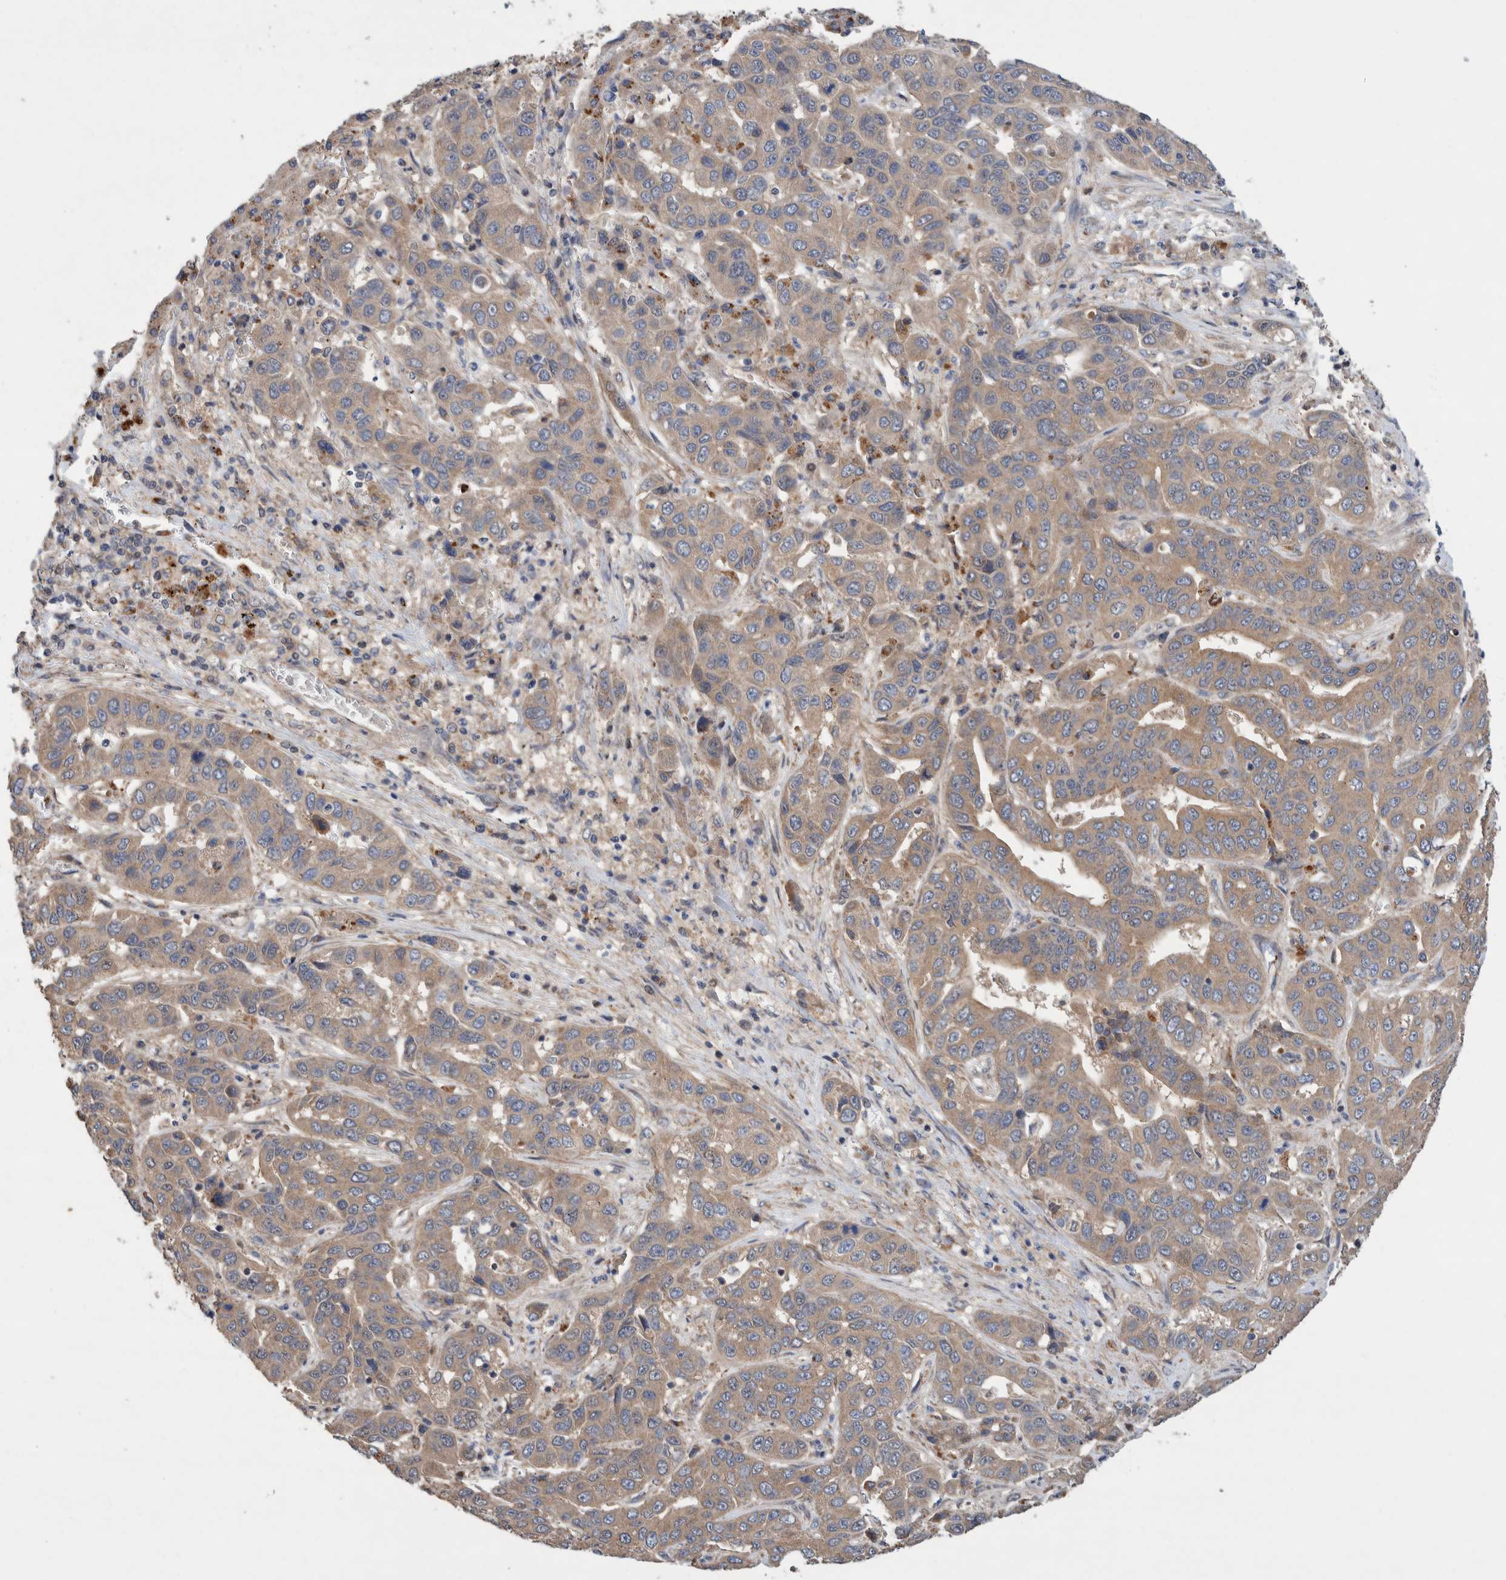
{"staining": {"intensity": "weak", "quantity": ">75%", "location": "cytoplasmic/membranous"}, "tissue": "liver cancer", "cell_type": "Tumor cells", "image_type": "cancer", "snomed": [{"axis": "morphology", "description": "Cholangiocarcinoma"}, {"axis": "topography", "description": "Liver"}], "caption": "A brown stain labels weak cytoplasmic/membranous staining of a protein in cholangiocarcinoma (liver) tumor cells.", "gene": "PIK3R6", "patient": {"sex": "female", "age": 52}}